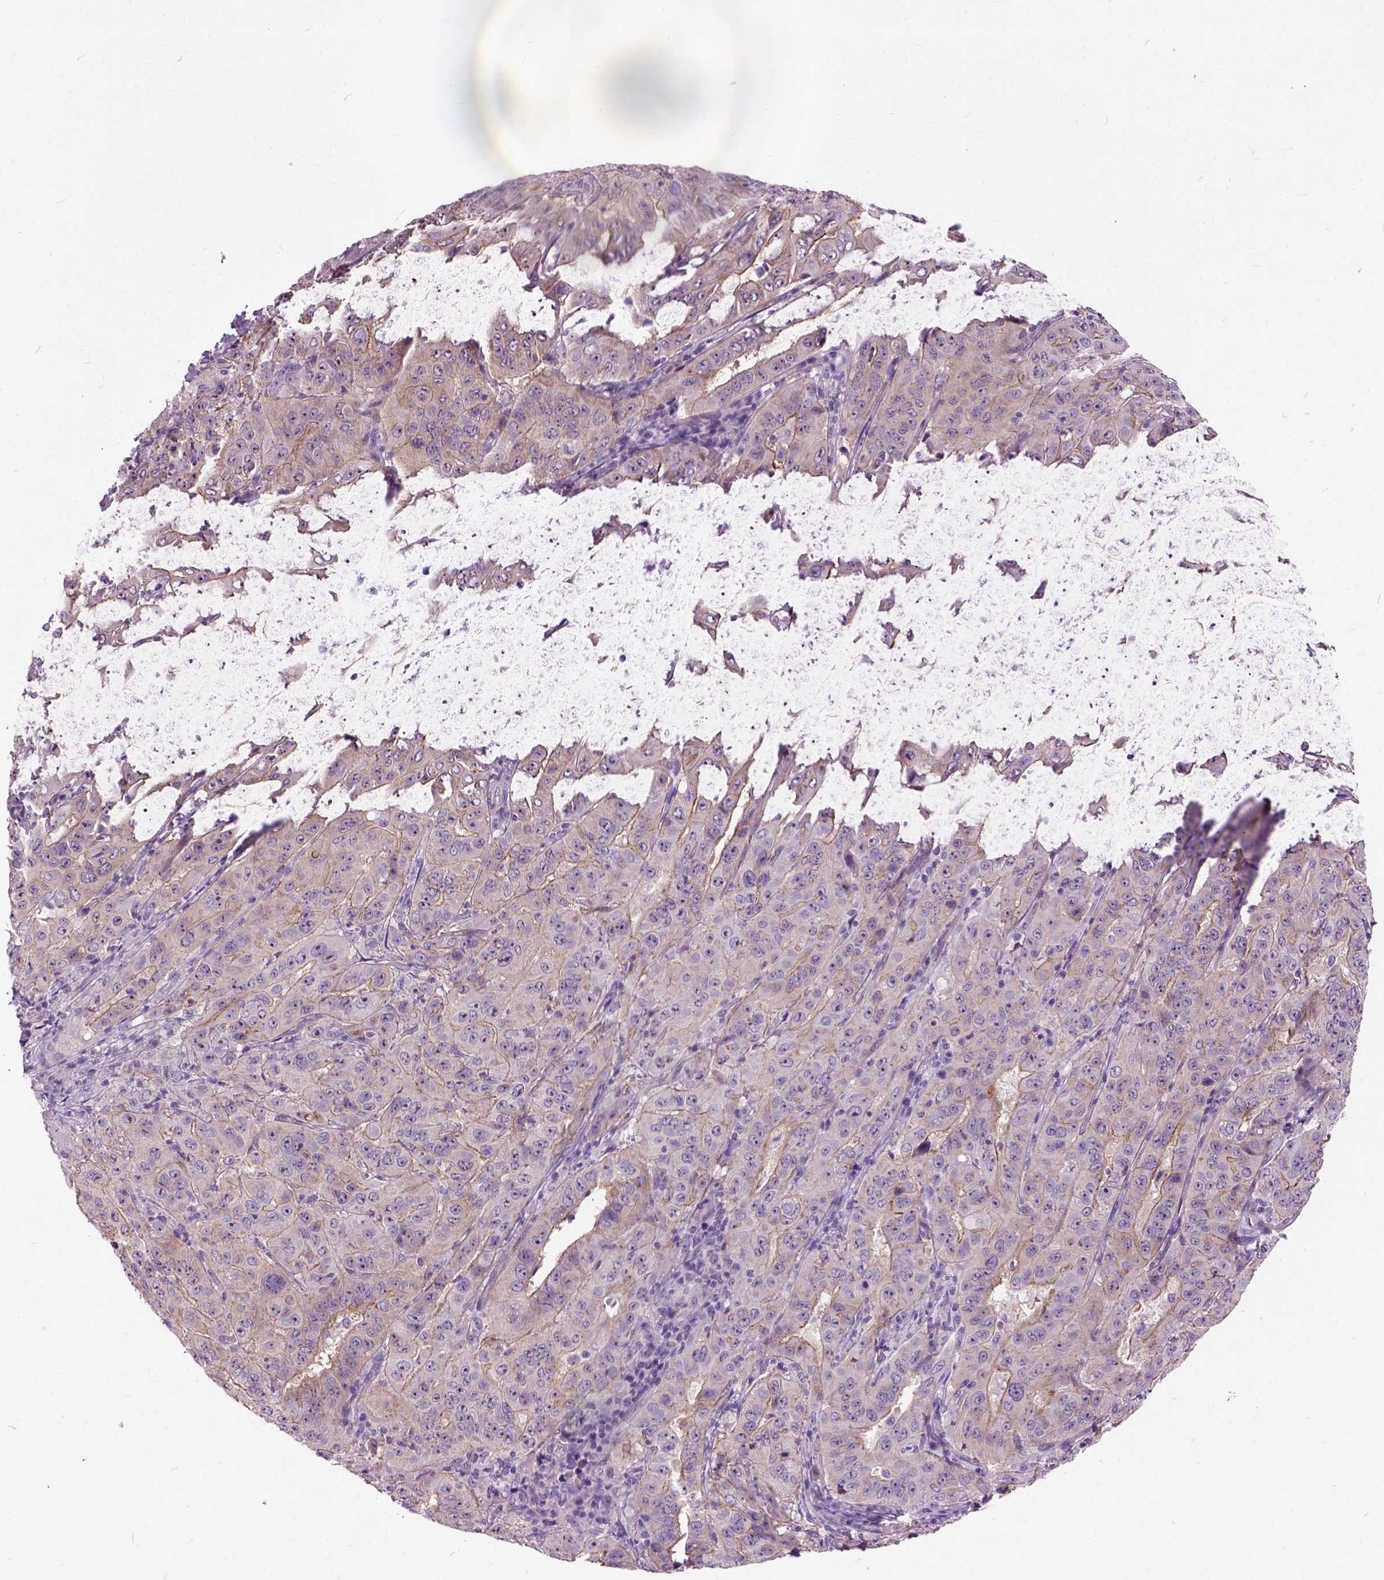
{"staining": {"intensity": "moderate", "quantity": ">75%", "location": "cytoplasmic/membranous"}, "tissue": "pancreatic cancer", "cell_type": "Tumor cells", "image_type": "cancer", "snomed": [{"axis": "morphology", "description": "Adenocarcinoma, NOS"}, {"axis": "topography", "description": "Pancreas"}], "caption": "Immunohistochemical staining of human pancreatic cancer reveals medium levels of moderate cytoplasmic/membranous protein staining in approximately >75% of tumor cells.", "gene": "MAPT", "patient": {"sex": "male", "age": 63}}